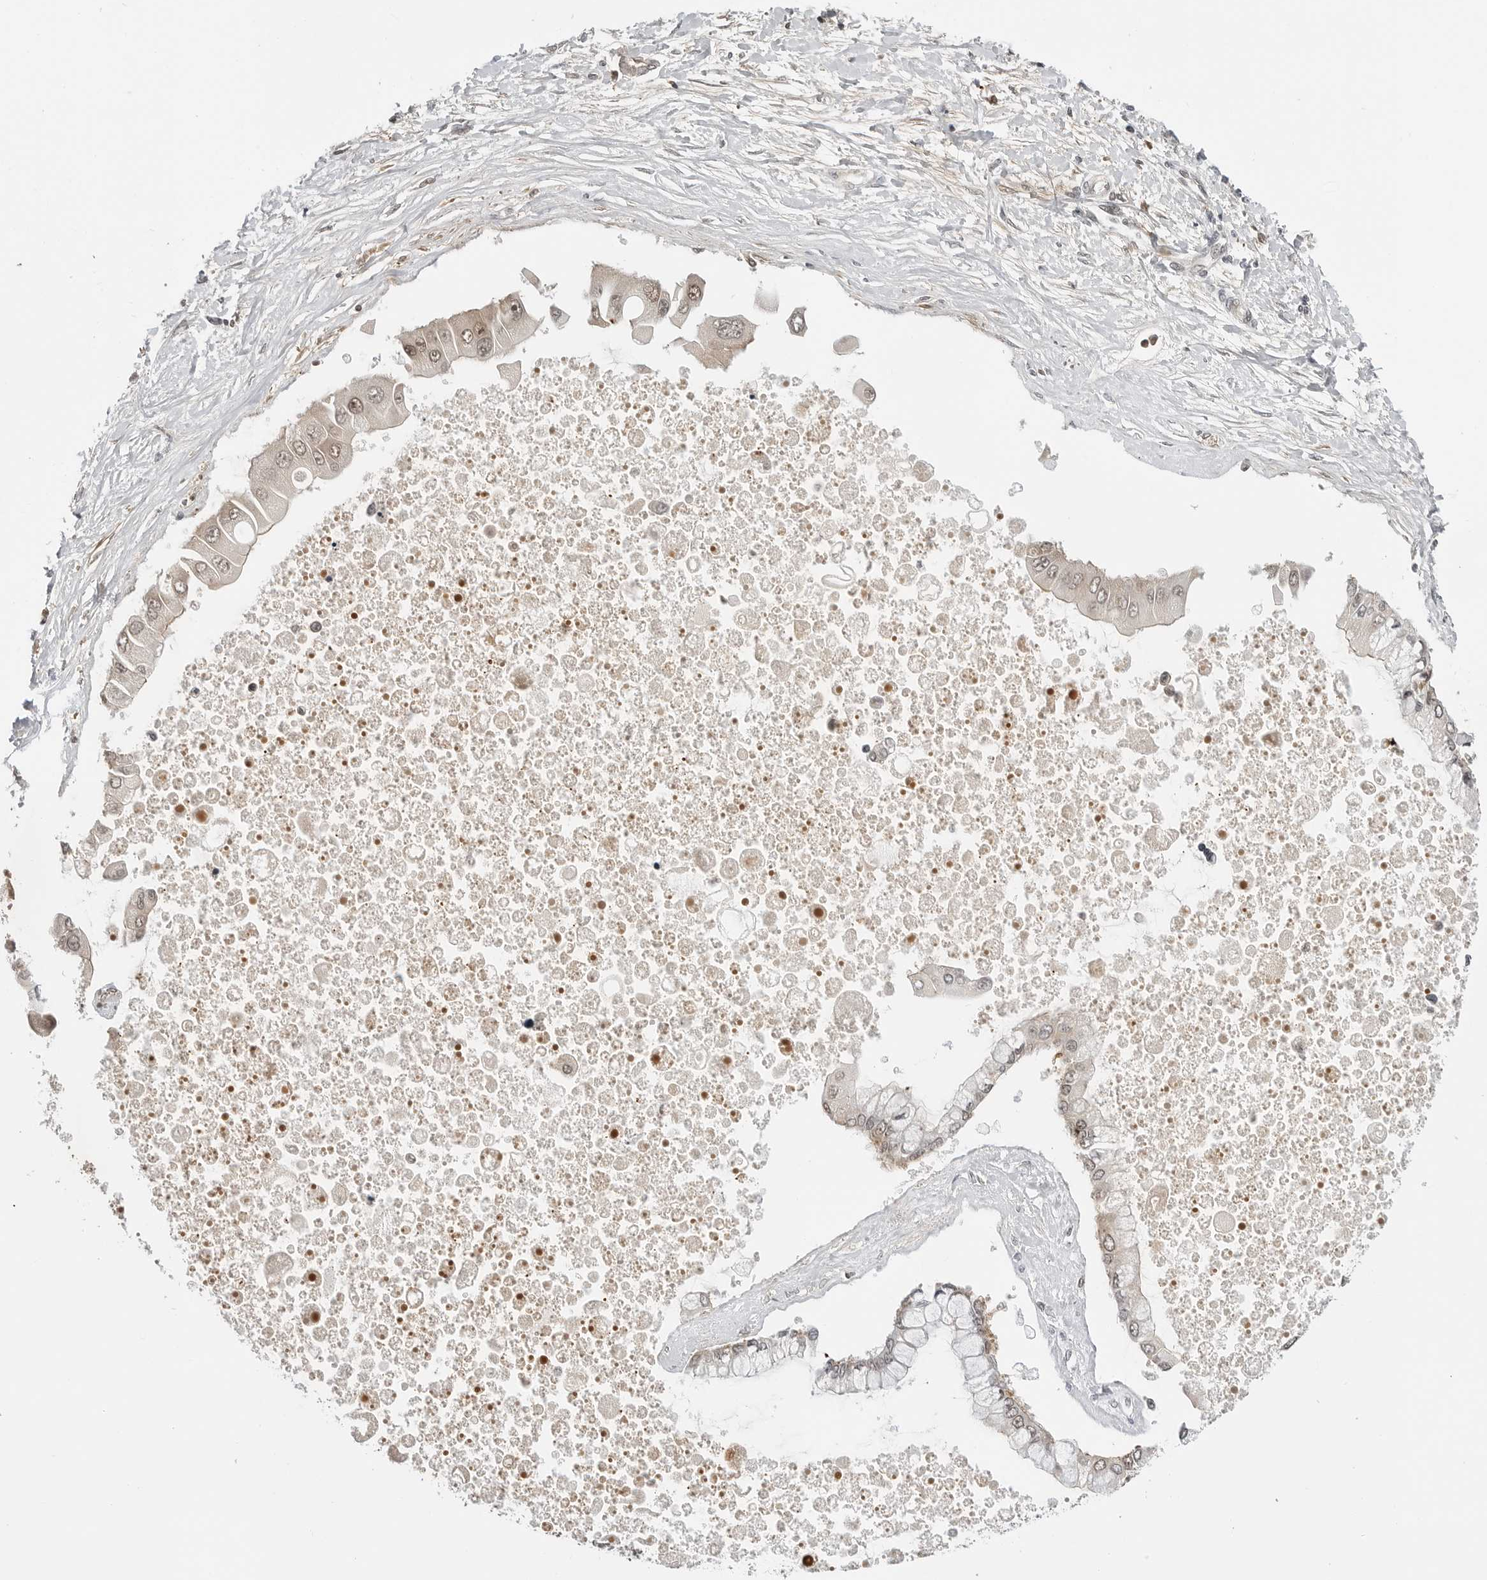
{"staining": {"intensity": "weak", "quantity": ">75%", "location": "nuclear"}, "tissue": "liver cancer", "cell_type": "Tumor cells", "image_type": "cancer", "snomed": [{"axis": "morphology", "description": "Cholangiocarcinoma"}, {"axis": "topography", "description": "Liver"}], "caption": "A micrograph of liver cancer (cholangiocarcinoma) stained for a protein demonstrates weak nuclear brown staining in tumor cells.", "gene": "C8orf33", "patient": {"sex": "male", "age": 50}}